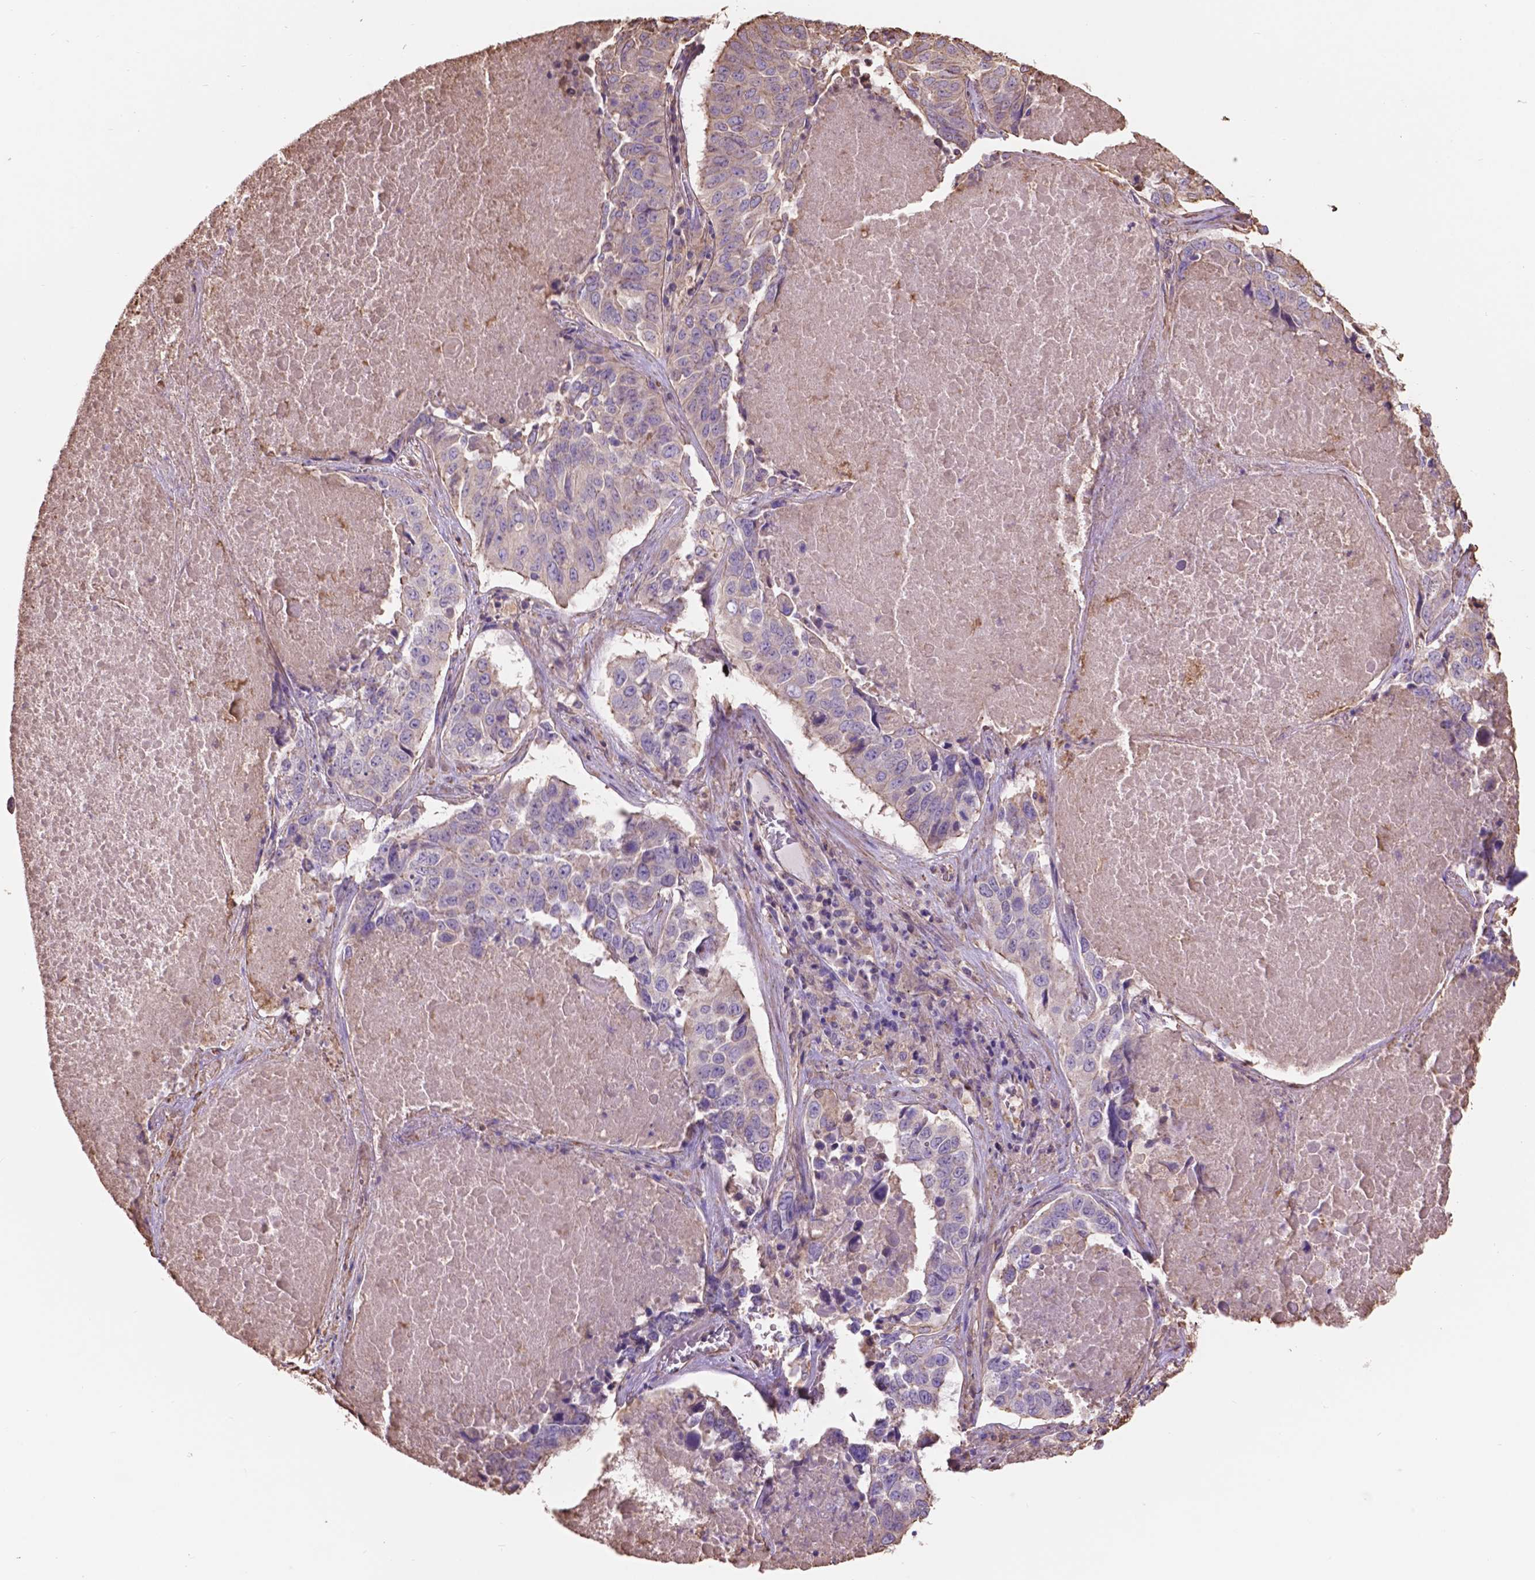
{"staining": {"intensity": "negative", "quantity": "none", "location": "none"}, "tissue": "lung cancer", "cell_type": "Tumor cells", "image_type": "cancer", "snomed": [{"axis": "morphology", "description": "Normal tissue, NOS"}, {"axis": "morphology", "description": "Squamous cell carcinoma, NOS"}, {"axis": "topography", "description": "Bronchus"}, {"axis": "topography", "description": "Lung"}], "caption": "Immunohistochemistry histopathology image of neoplastic tissue: human squamous cell carcinoma (lung) stained with DAB reveals no significant protein staining in tumor cells.", "gene": "NIPA2", "patient": {"sex": "male", "age": 64}}